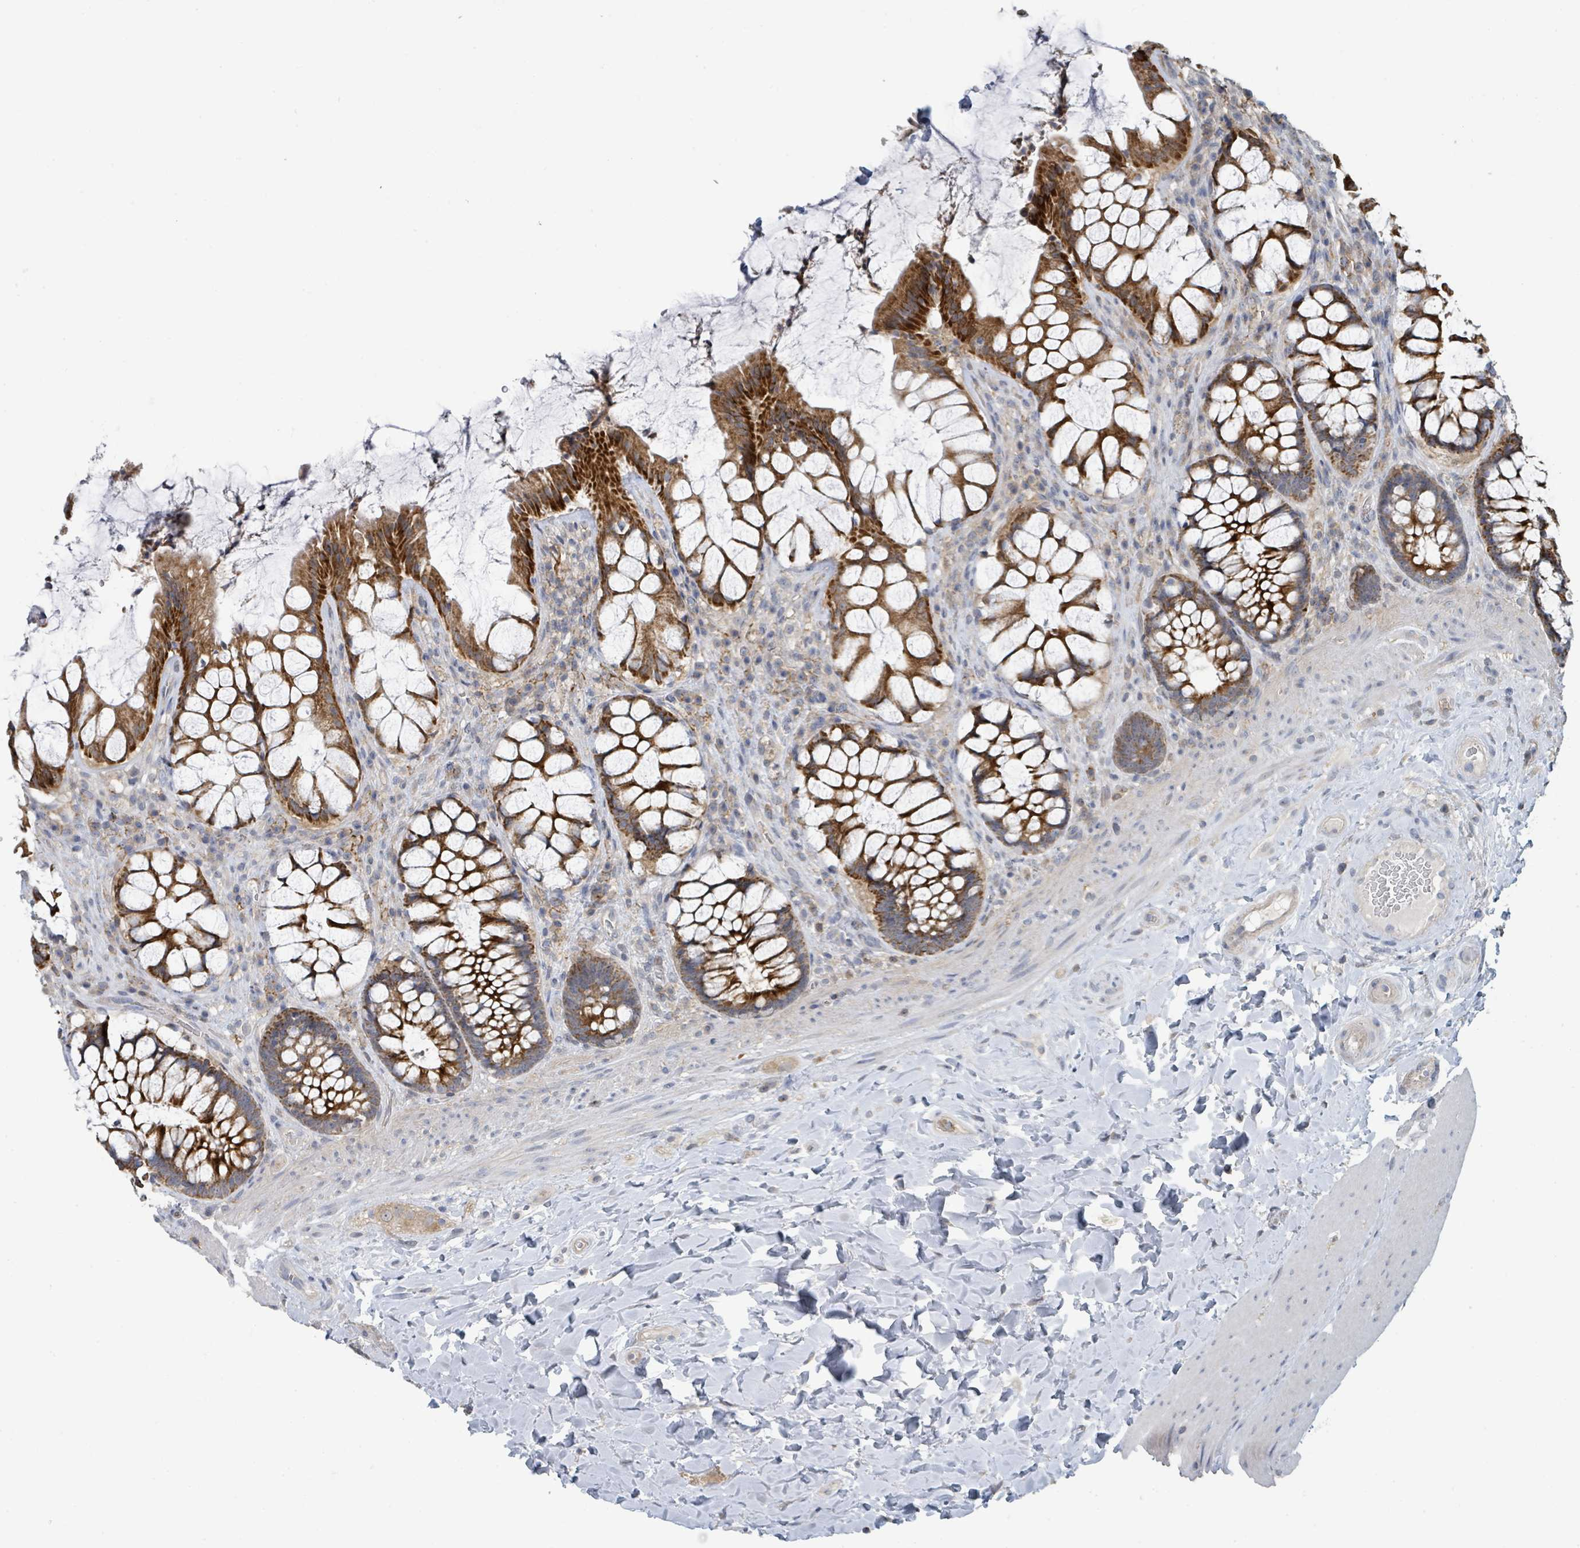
{"staining": {"intensity": "strong", "quantity": ">75%", "location": "cytoplasmic/membranous"}, "tissue": "rectum", "cell_type": "Glandular cells", "image_type": "normal", "snomed": [{"axis": "morphology", "description": "Normal tissue, NOS"}, {"axis": "topography", "description": "Rectum"}], "caption": "This micrograph exhibits unremarkable rectum stained with IHC to label a protein in brown. The cytoplasmic/membranous of glandular cells show strong positivity for the protein. Nuclei are counter-stained blue.", "gene": "LRRC42", "patient": {"sex": "female", "age": 58}}